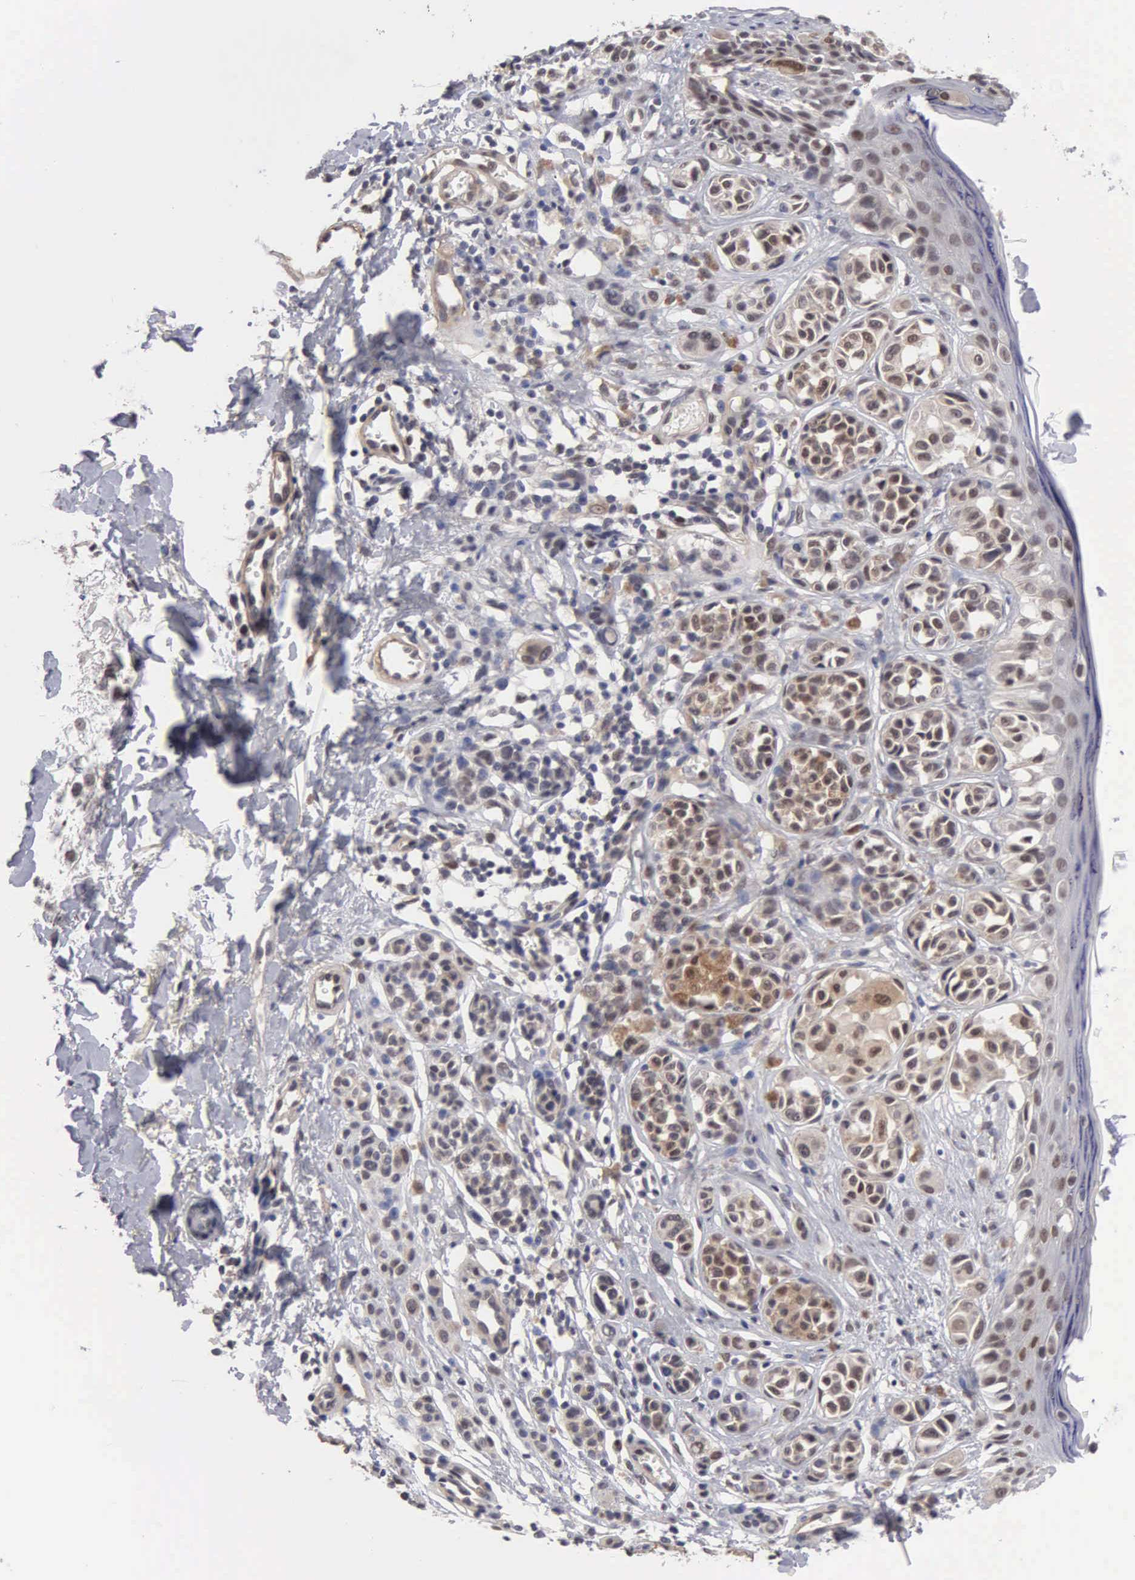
{"staining": {"intensity": "weak", "quantity": "25%-75%", "location": "cytoplasmic/membranous,nuclear"}, "tissue": "melanoma", "cell_type": "Tumor cells", "image_type": "cancer", "snomed": [{"axis": "morphology", "description": "Malignant melanoma, NOS"}, {"axis": "topography", "description": "Skin"}], "caption": "Immunohistochemical staining of human malignant melanoma demonstrates low levels of weak cytoplasmic/membranous and nuclear positivity in approximately 25%-75% of tumor cells.", "gene": "ZBTB33", "patient": {"sex": "male", "age": 40}}